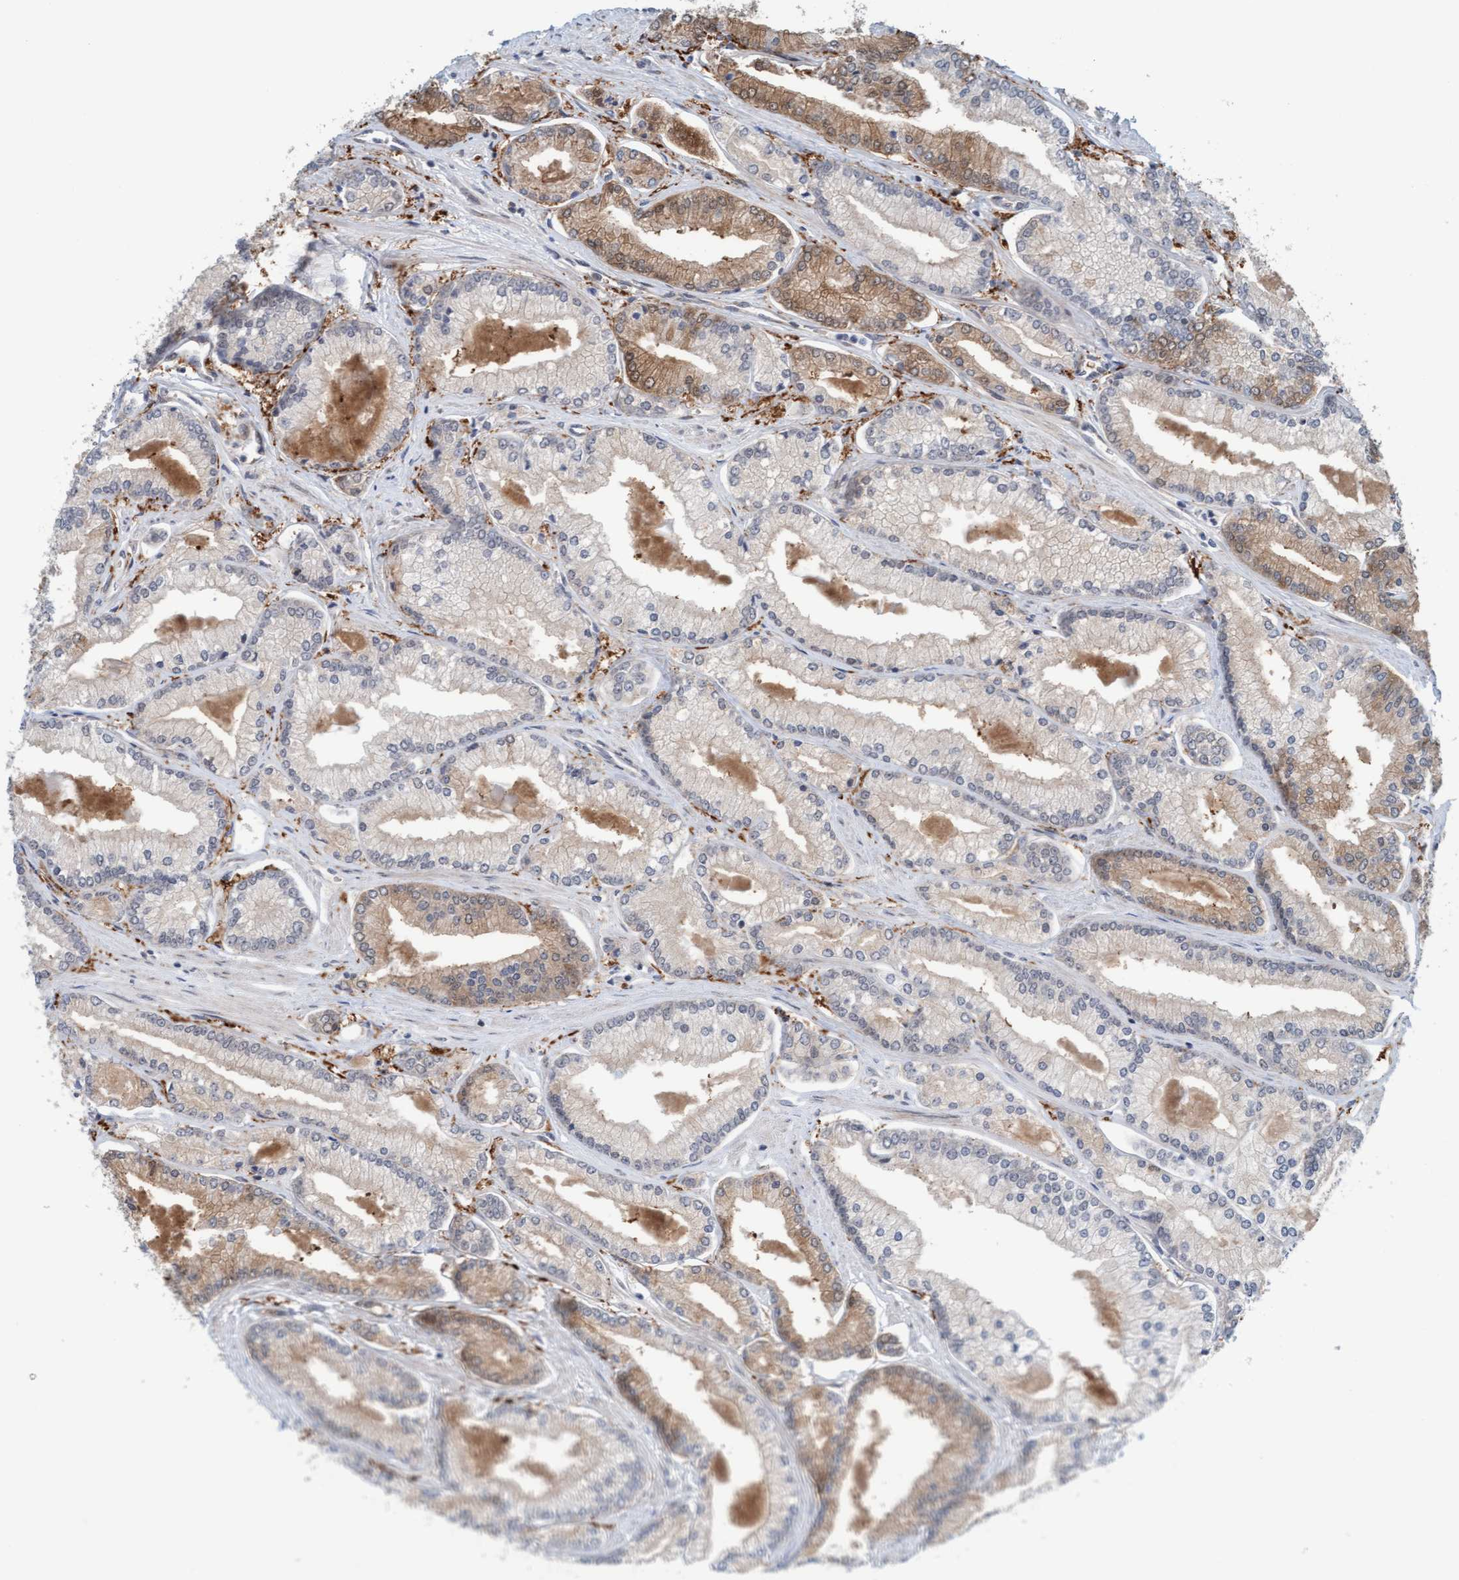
{"staining": {"intensity": "moderate", "quantity": "25%-75%", "location": "cytoplasmic/membranous"}, "tissue": "prostate cancer", "cell_type": "Tumor cells", "image_type": "cancer", "snomed": [{"axis": "morphology", "description": "Adenocarcinoma, Low grade"}, {"axis": "topography", "description": "Prostate"}], "caption": "Prostate cancer stained for a protein (brown) shows moderate cytoplasmic/membranous positive staining in approximately 25%-75% of tumor cells.", "gene": "EIF4EBP1", "patient": {"sex": "male", "age": 52}}